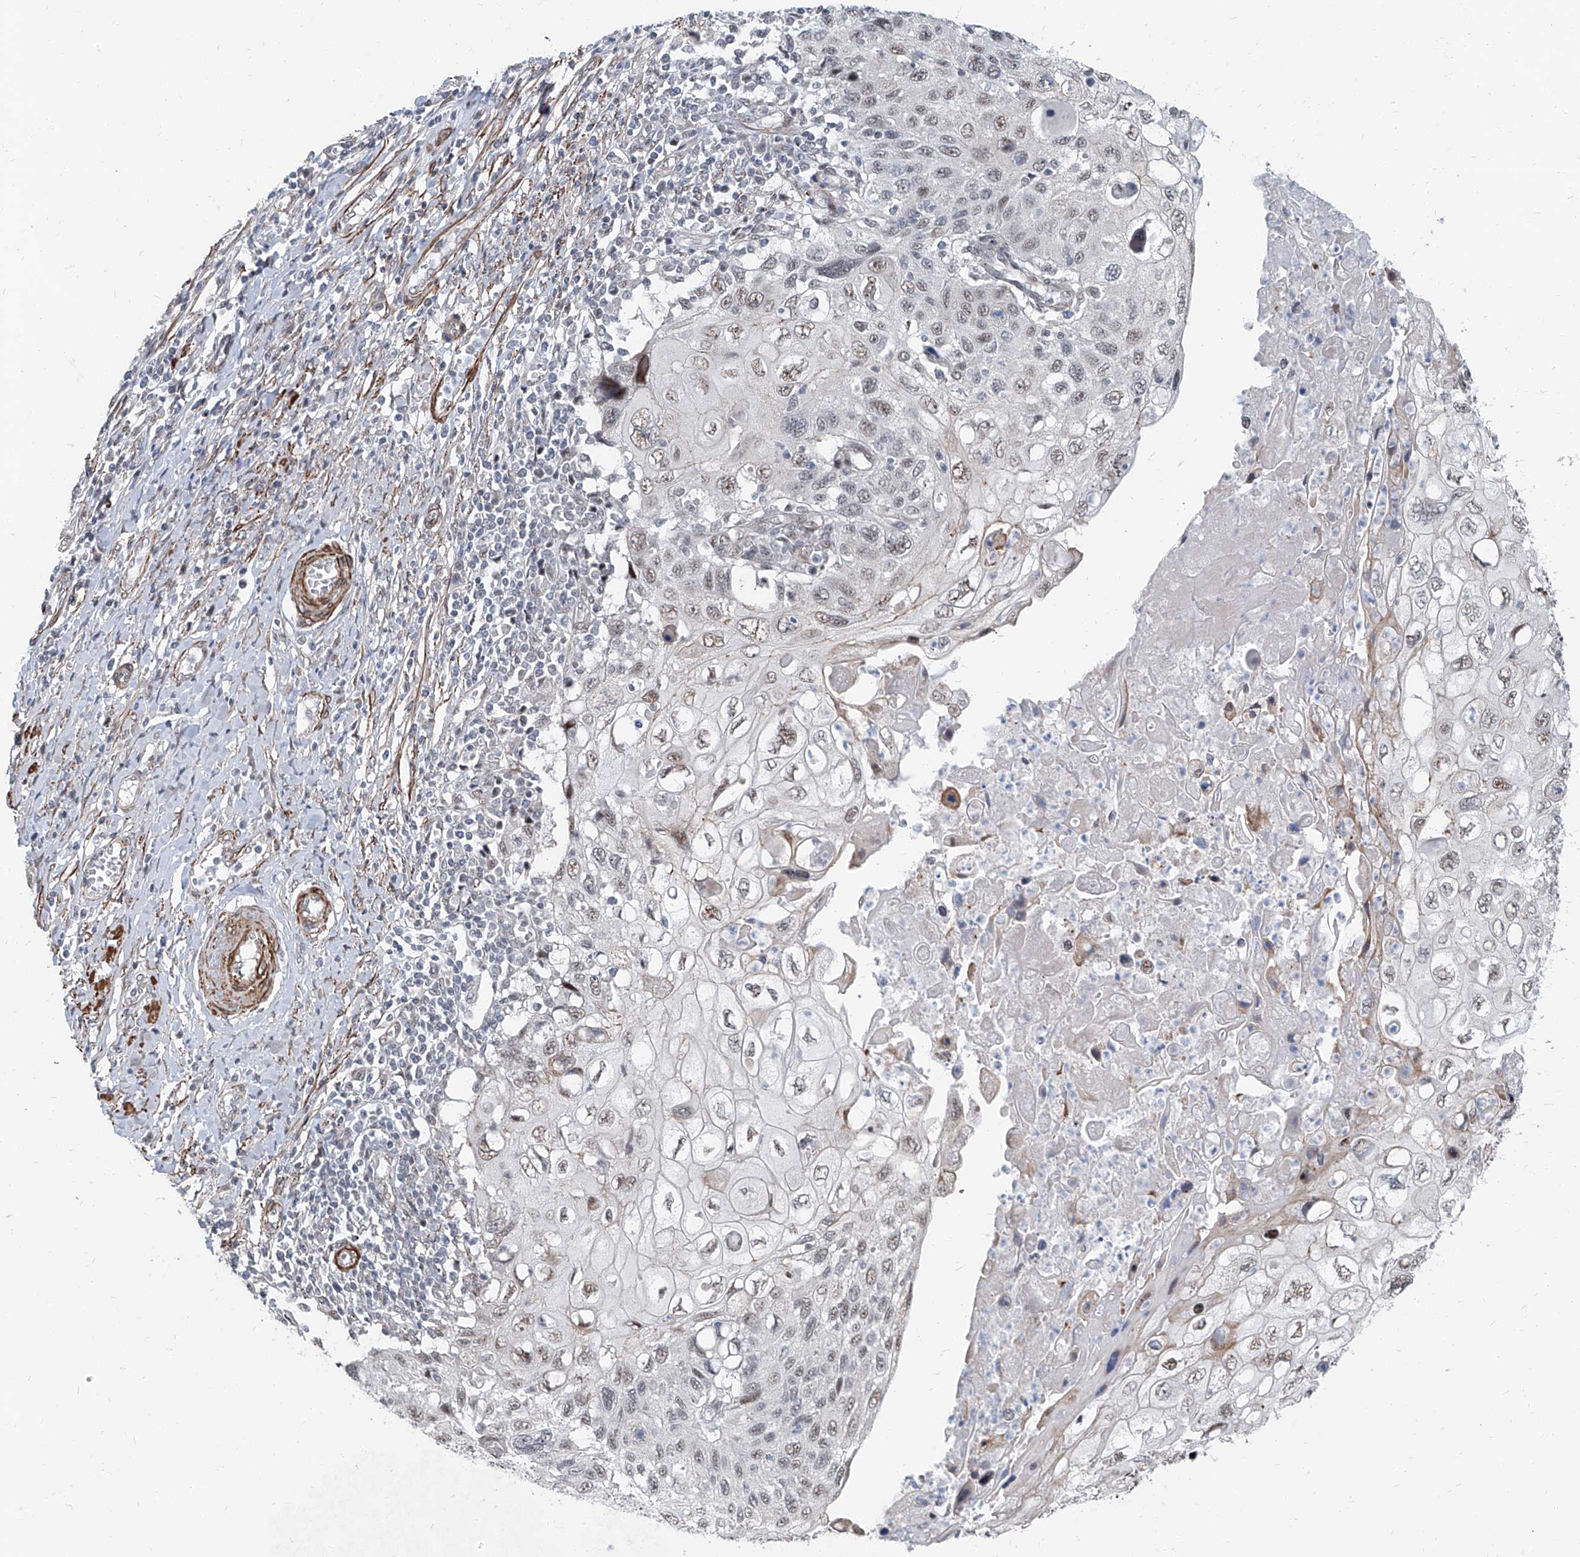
{"staining": {"intensity": "weak", "quantity": "25%-75%", "location": "nuclear"}, "tissue": "cervical cancer", "cell_type": "Tumor cells", "image_type": "cancer", "snomed": [{"axis": "morphology", "description": "Squamous cell carcinoma, NOS"}, {"axis": "topography", "description": "Cervix"}], "caption": "The image displays immunohistochemical staining of cervical cancer. There is weak nuclear staining is identified in about 25%-75% of tumor cells. Ihc stains the protein in brown and the nuclei are stained blue.", "gene": "TXLNB", "patient": {"sex": "female", "age": 70}}